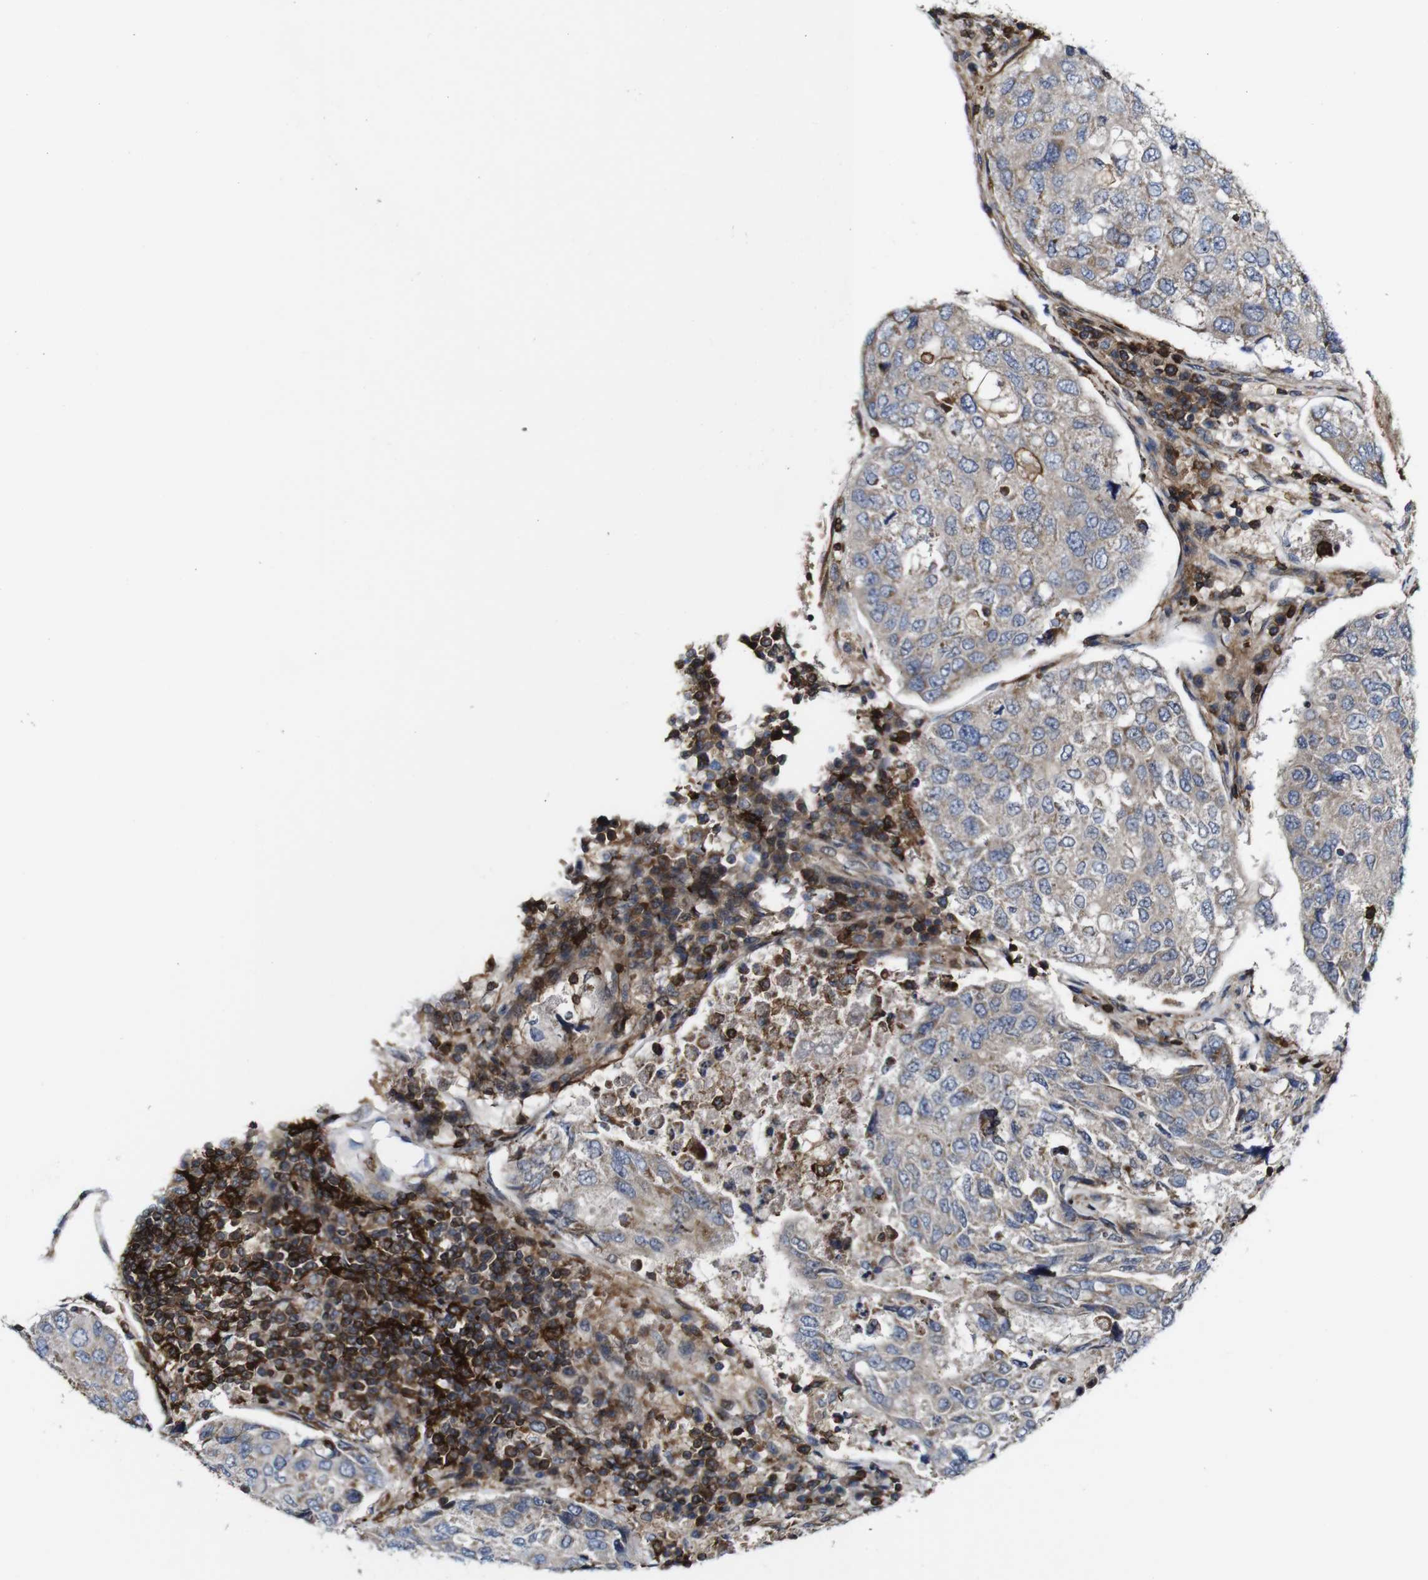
{"staining": {"intensity": "weak", "quantity": ">75%", "location": "cytoplasmic/membranous"}, "tissue": "urothelial cancer", "cell_type": "Tumor cells", "image_type": "cancer", "snomed": [{"axis": "morphology", "description": "Urothelial carcinoma, High grade"}, {"axis": "topography", "description": "Lymph node"}, {"axis": "topography", "description": "Urinary bladder"}], "caption": "Immunohistochemical staining of high-grade urothelial carcinoma displays weak cytoplasmic/membranous protein positivity in approximately >75% of tumor cells.", "gene": "JAK2", "patient": {"sex": "male", "age": 51}}